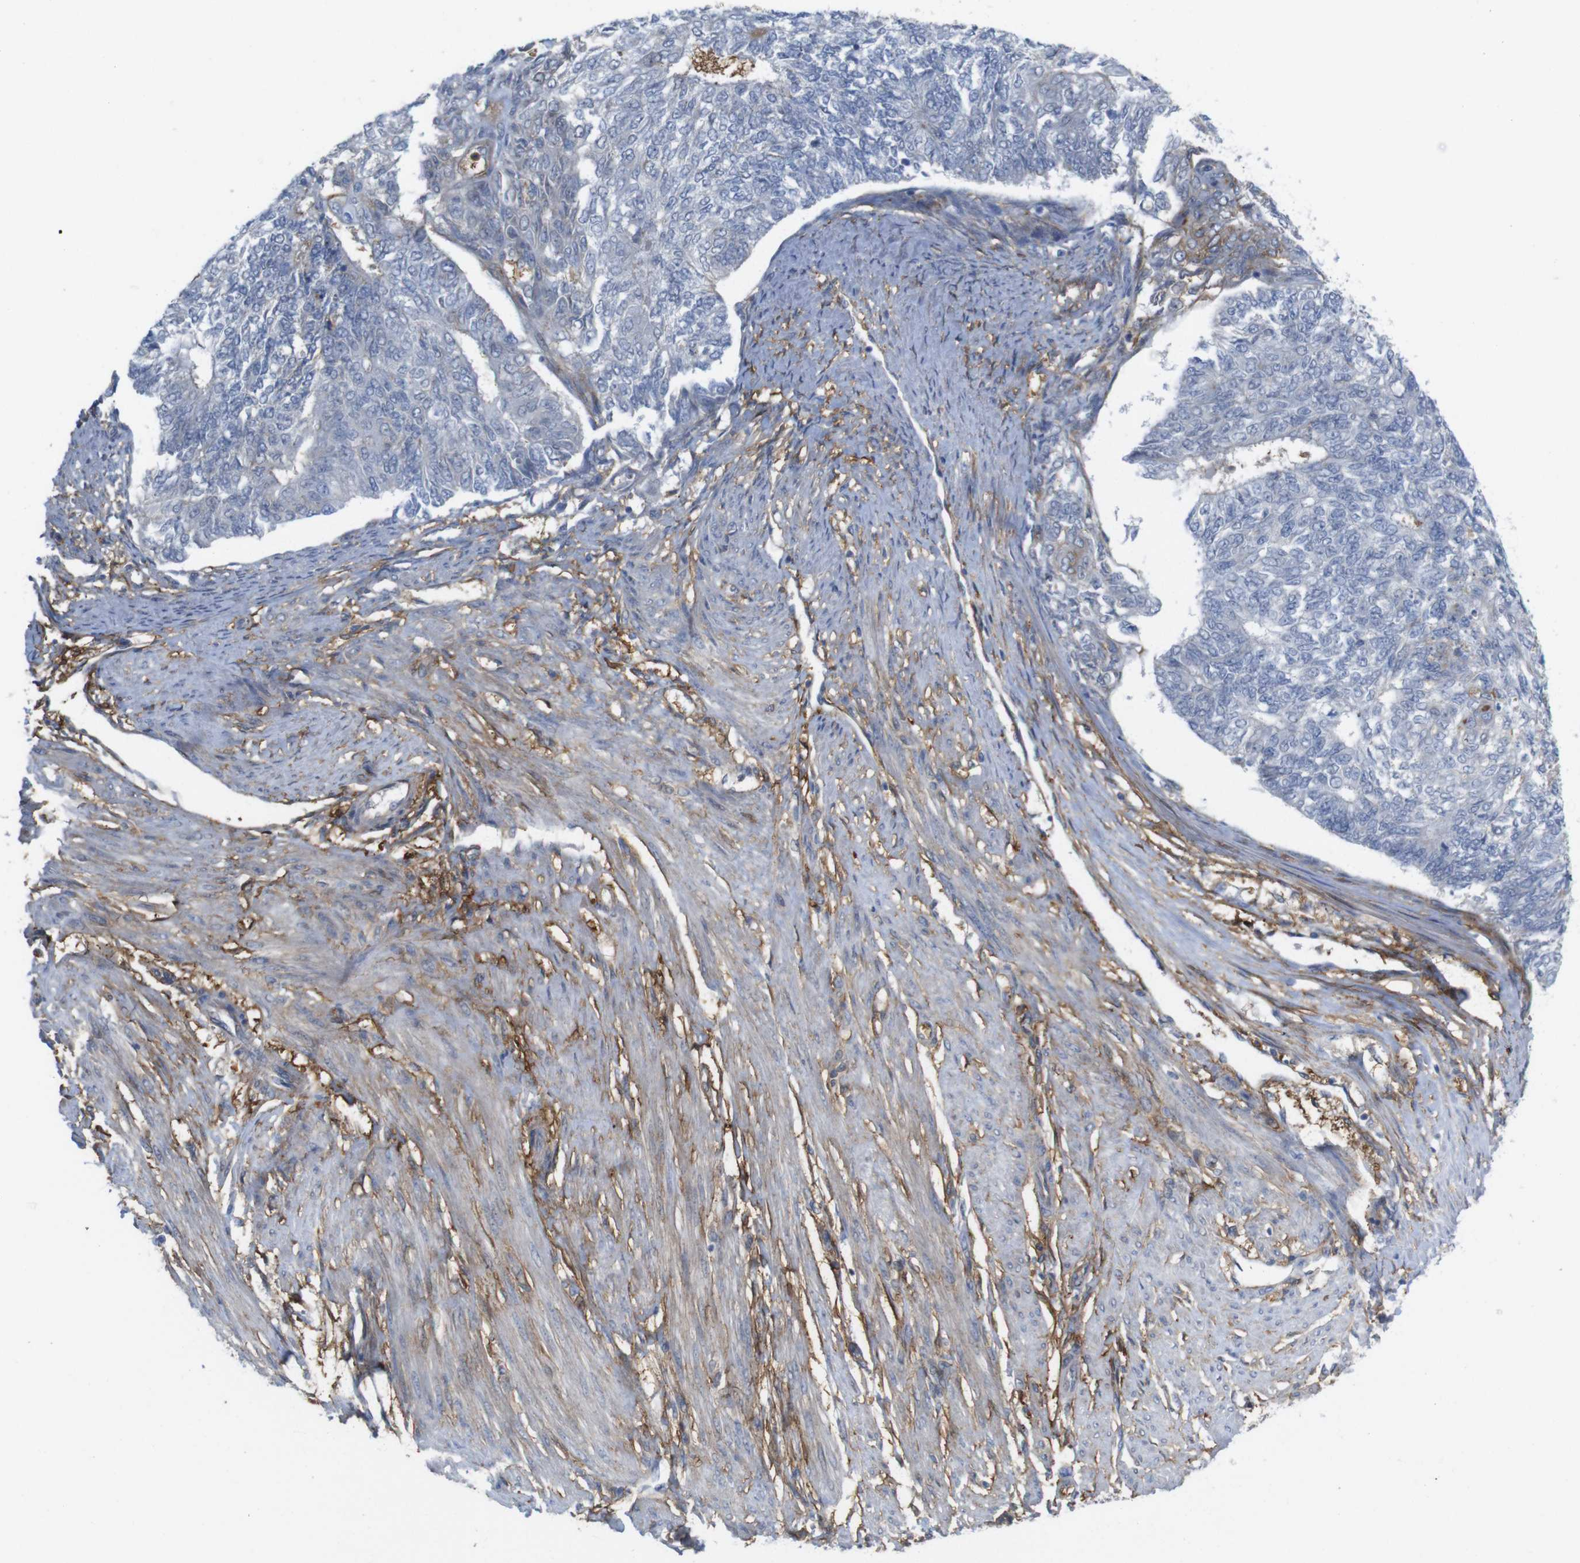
{"staining": {"intensity": "negative", "quantity": "none", "location": "none"}, "tissue": "endometrial cancer", "cell_type": "Tumor cells", "image_type": "cancer", "snomed": [{"axis": "morphology", "description": "Adenocarcinoma, NOS"}, {"axis": "topography", "description": "Endometrium"}], "caption": "High magnification brightfield microscopy of endometrial adenocarcinoma stained with DAB (3,3'-diaminobenzidine) (brown) and counterstained with hematoxylin (blue): tumor cells show no significant staining. The staining is performed using DAB (3,3'-diaminobenzidine) brown chromogen with nuclei counter-stained in using hematoxylin.", "gene": "CYBRD1", "patient": {"sex": "female", "age": 32}}